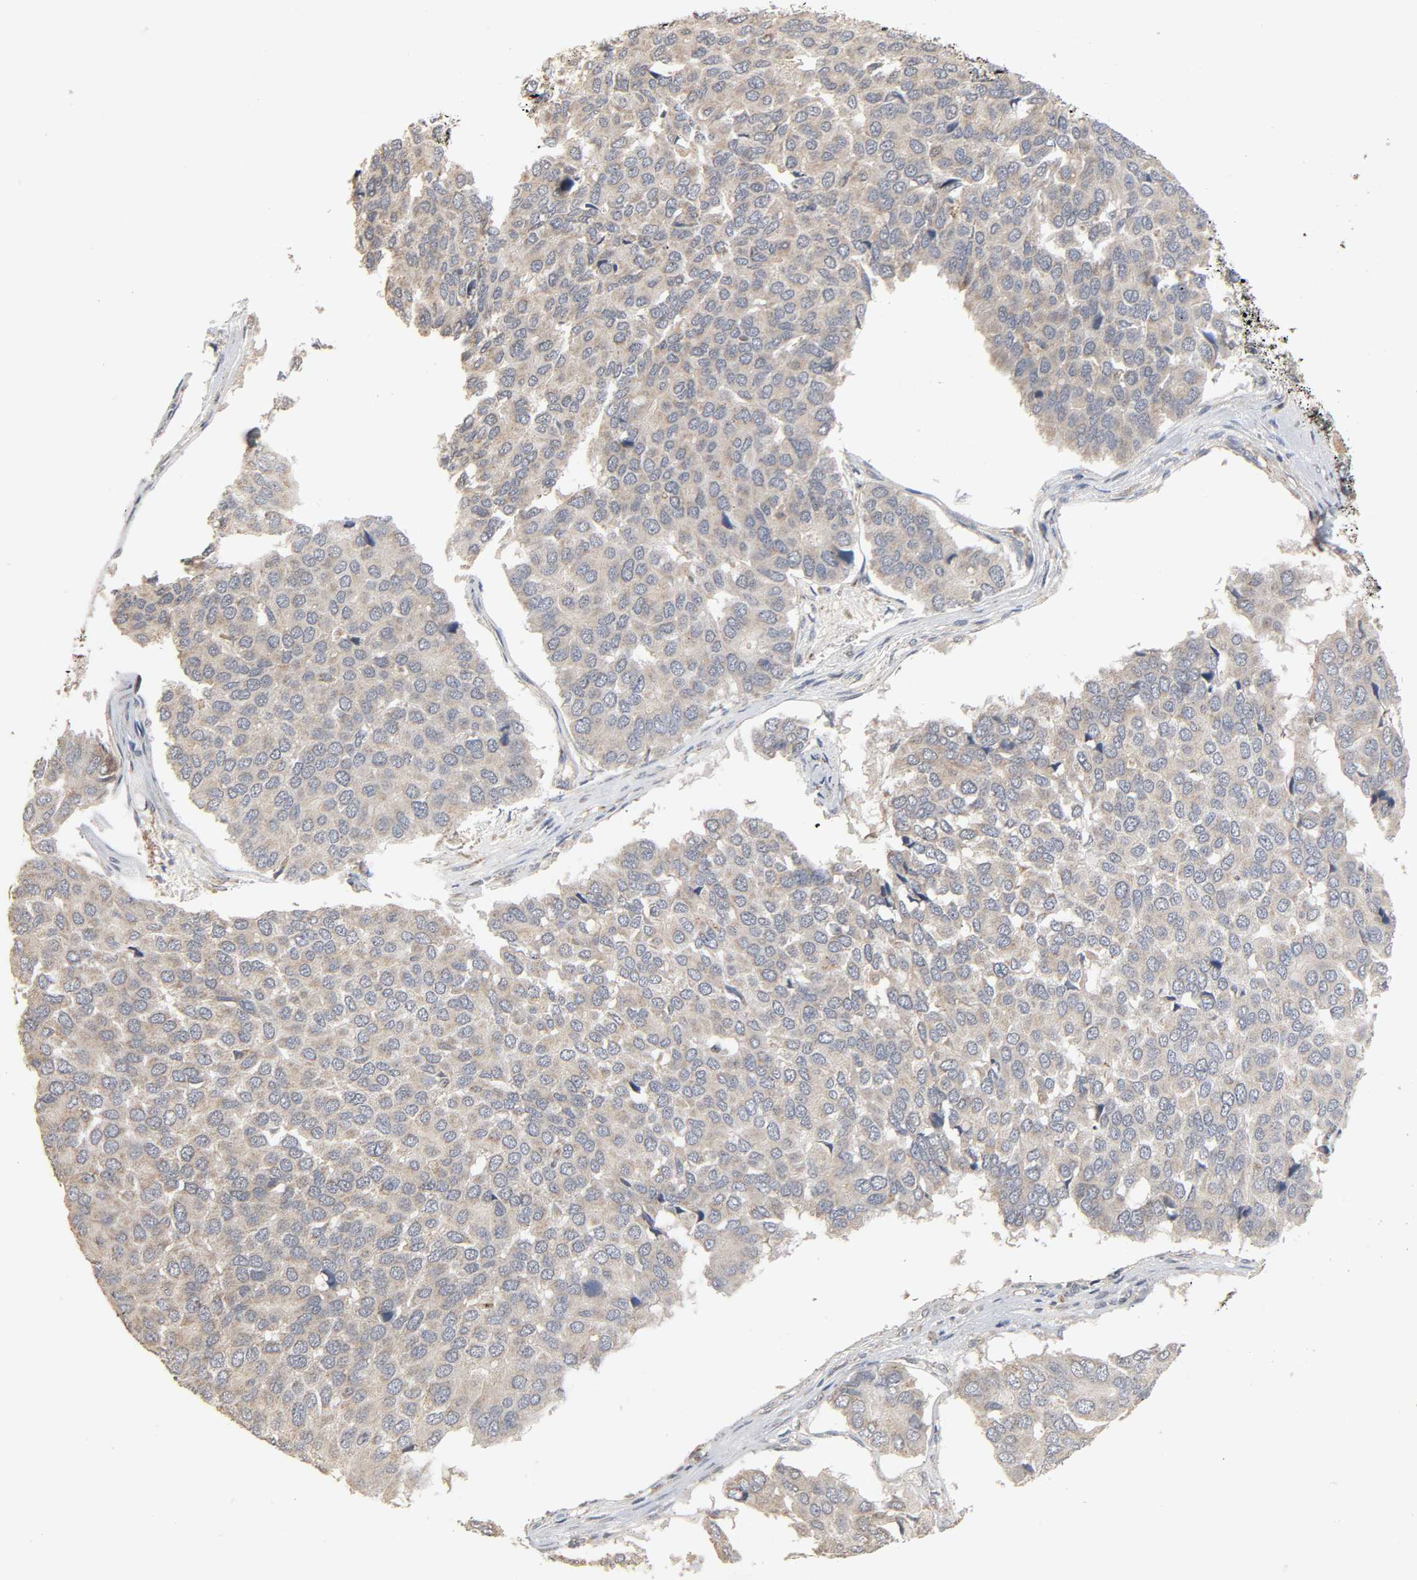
{"staining": {"intensity": "weak", "quantity": ">75%", "location": "cytoplasmic/membranous"}, "tissue": "pancreatic cancer", "cell_type": "Tumor cells", "image_type": "cancer", "snomed": [{"axis": "morphology", "description": "Adenocarcinoma, NOS"}, {"axis": "topography", "description": "Pancreas"}], "caption": "Tumor cells show low levels of weak cytoplasmic/membranous positivity in approximately >75% of cells in pancreatic cancer (adenocarcinoma). (DAB (3,3'-diaminobenzidine) = brown stain, brightfield microscopy at high magnification).", "gene": "CLEC4E", "patient": {"sex": "male", "age": 50}}